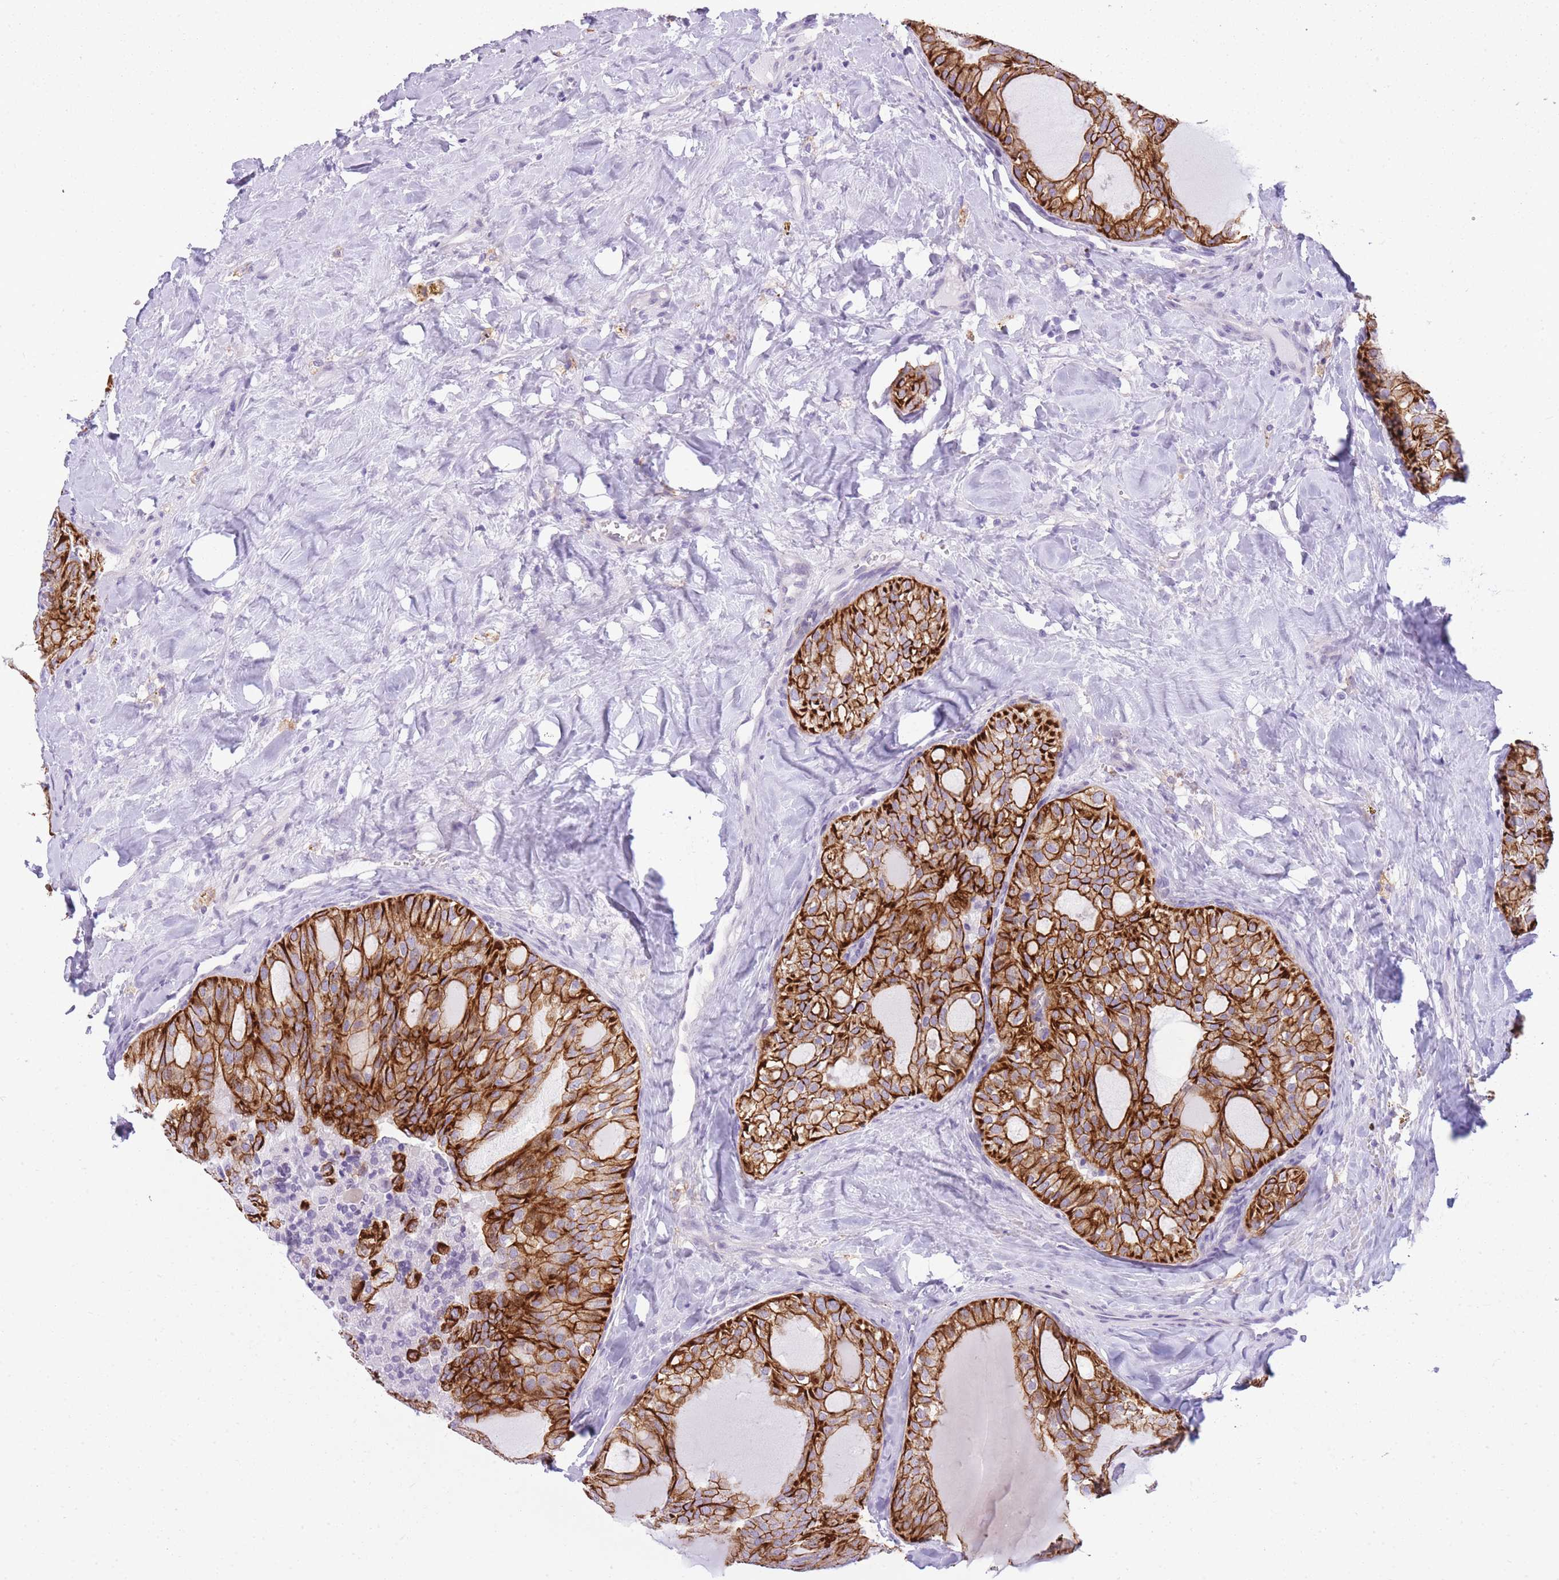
{"staining": {"intensity": "strong", "quantity": ">75%", "location": "cytoplasmic/membranous"}, "tissue": "thyroid cancer", "cell_type": "Tumor cells", "image_type": "cancer", "snomed": [{"axis": "morphology", "description": "Follicular adenoma carcinoma, NOS"}, {"axis": "topography", "description": "Thyroid gland"}], "caption": "A histopathology image of human thyroid cancer stained for a protein reveals strong cytoplasmic/membranous brown staining in tumor cells.", "gene": "RADX", "patient": {"sex": "male", "age": 75}}